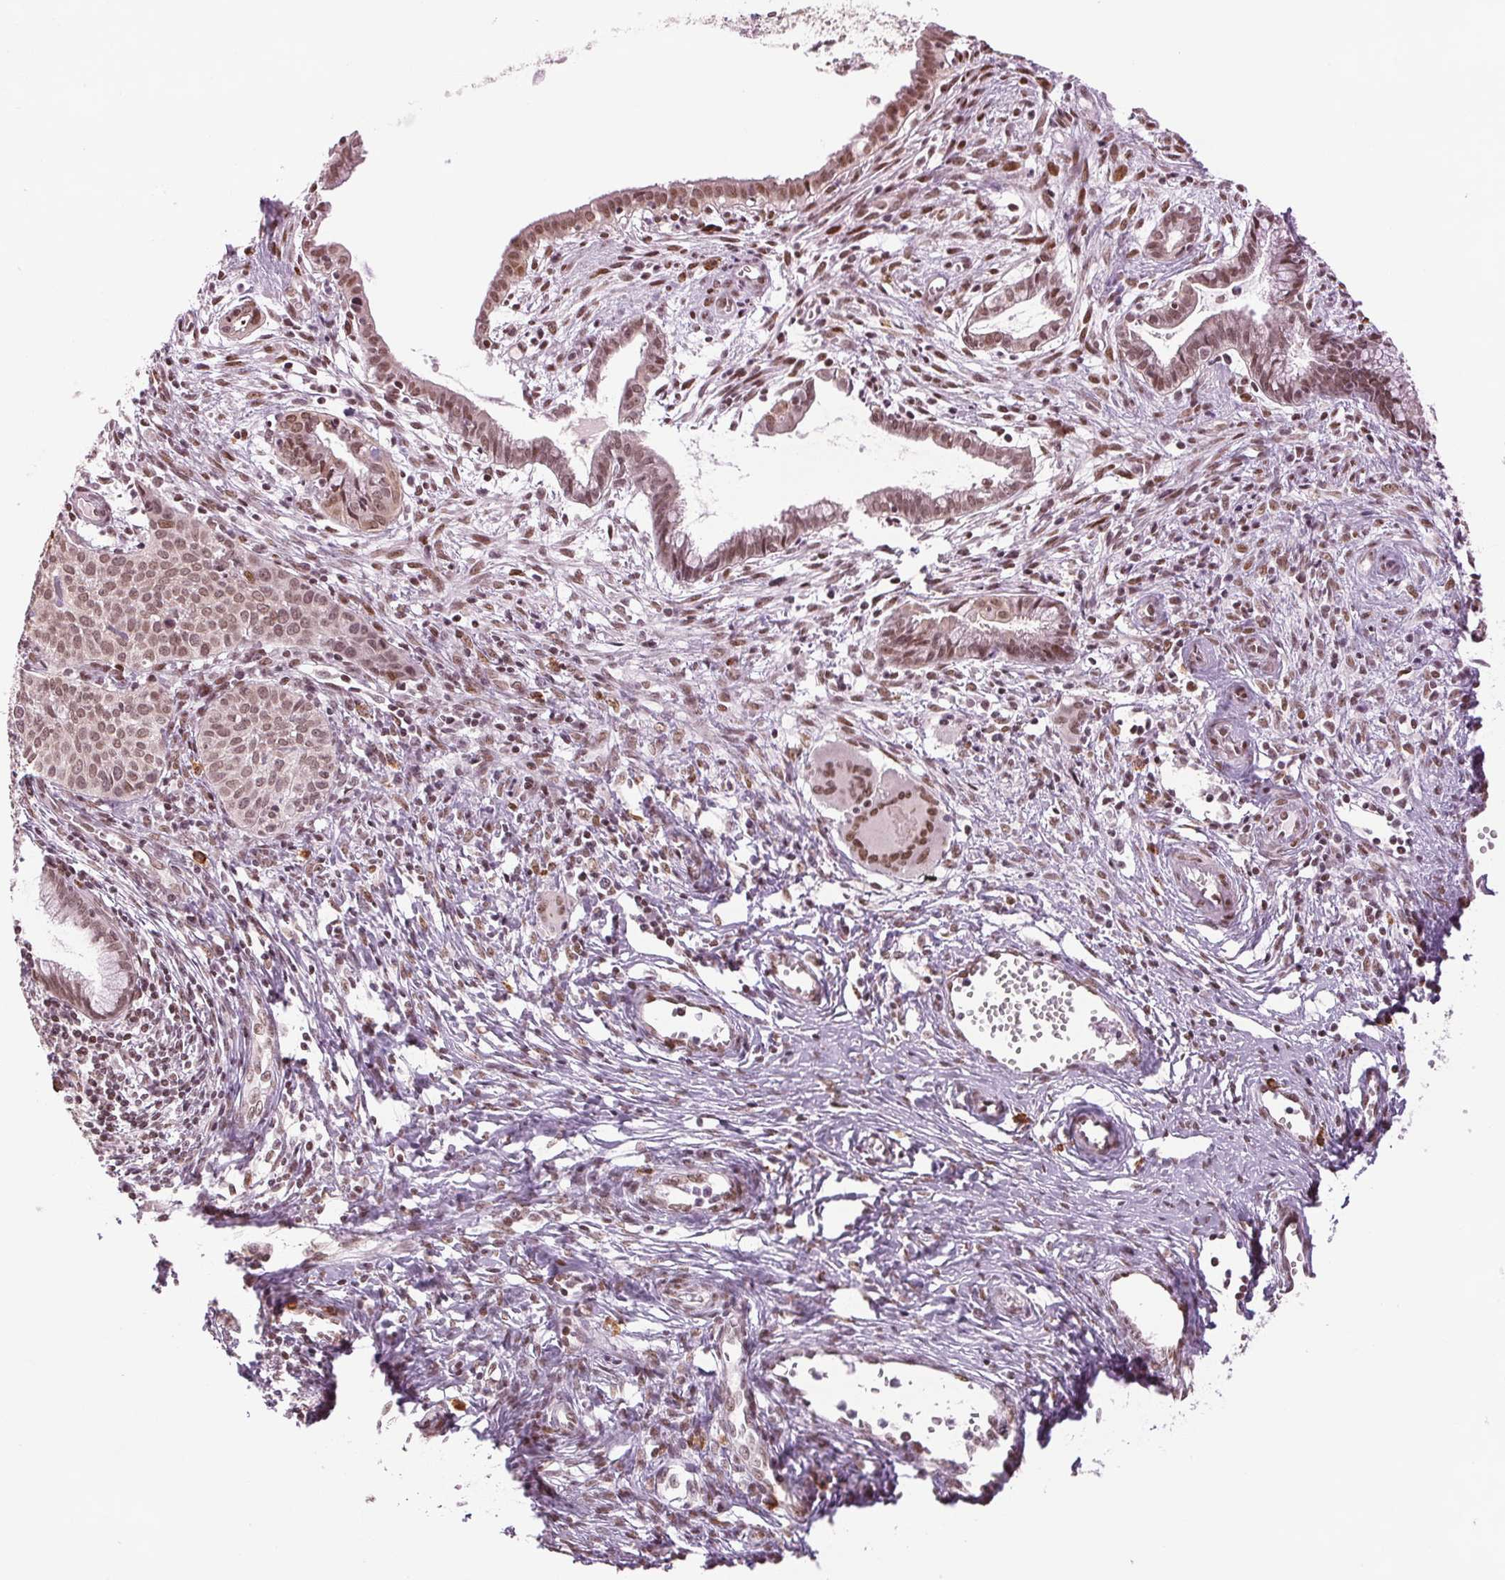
{"staining": {"intensity": "moderate", "quantity": "<25%", "location": "nuclear"}, "tissue": "cervical cancer", "cell_type": "Tumor cells", "image_type": "cancer", "snomed": [{"axis": "morphology", "description": "Squamous cell carcinoma, NOS"}, {"axis": "topography", "description": "Cervix"}], "caption": "Tumor cells exhibit moderate nuclear expression in approximately <25% of cells in cervical squamous cell carcinoma.", "gene": "XPC", "patient": {"sex": "female", "age": 49}}